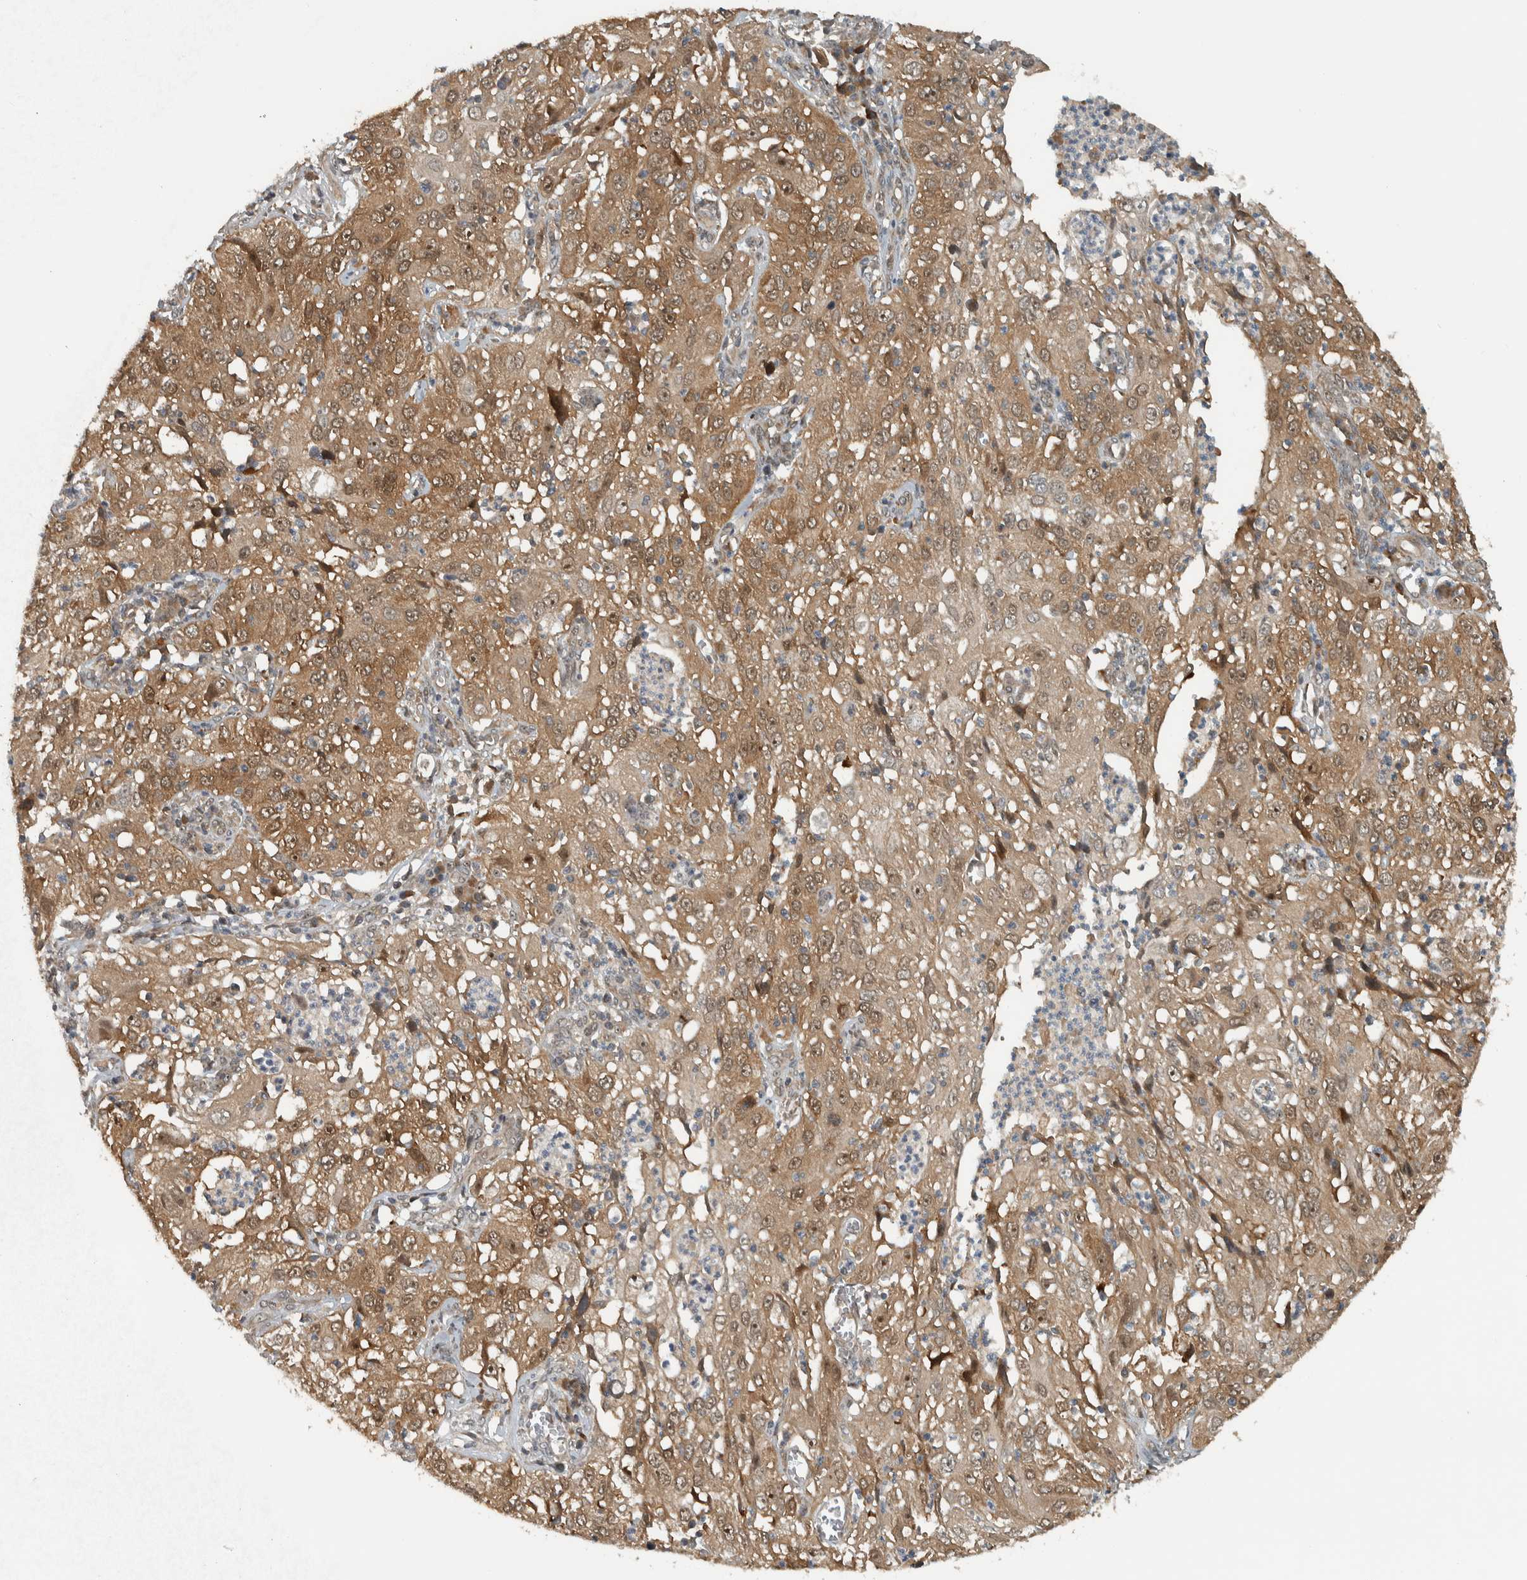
{"staining": {"intensity": "moderate", "quantity": ">75%", "location": "cytoplasmic/membranous,nuclear"}, "tissue": "cervical cancer", "cell_type": "Tumor cells", "image_type": "cancer", "snomed": [{"axis": "morphology", "description": "Squamous cell carcinoma, NOS"}, {"axis": "topography", "description": "Cervix"}], "caption": "IHC photomicrograph of squamous cell carcinoma (cervical) stained for a protein (brown), which demonstrates medium levels of moderate cytoplasmic/membranous and nuclear staining in approximately >75% of tumor cells.", "gene": "XPO5", "patient": {"sex": "female", "age": 32}}